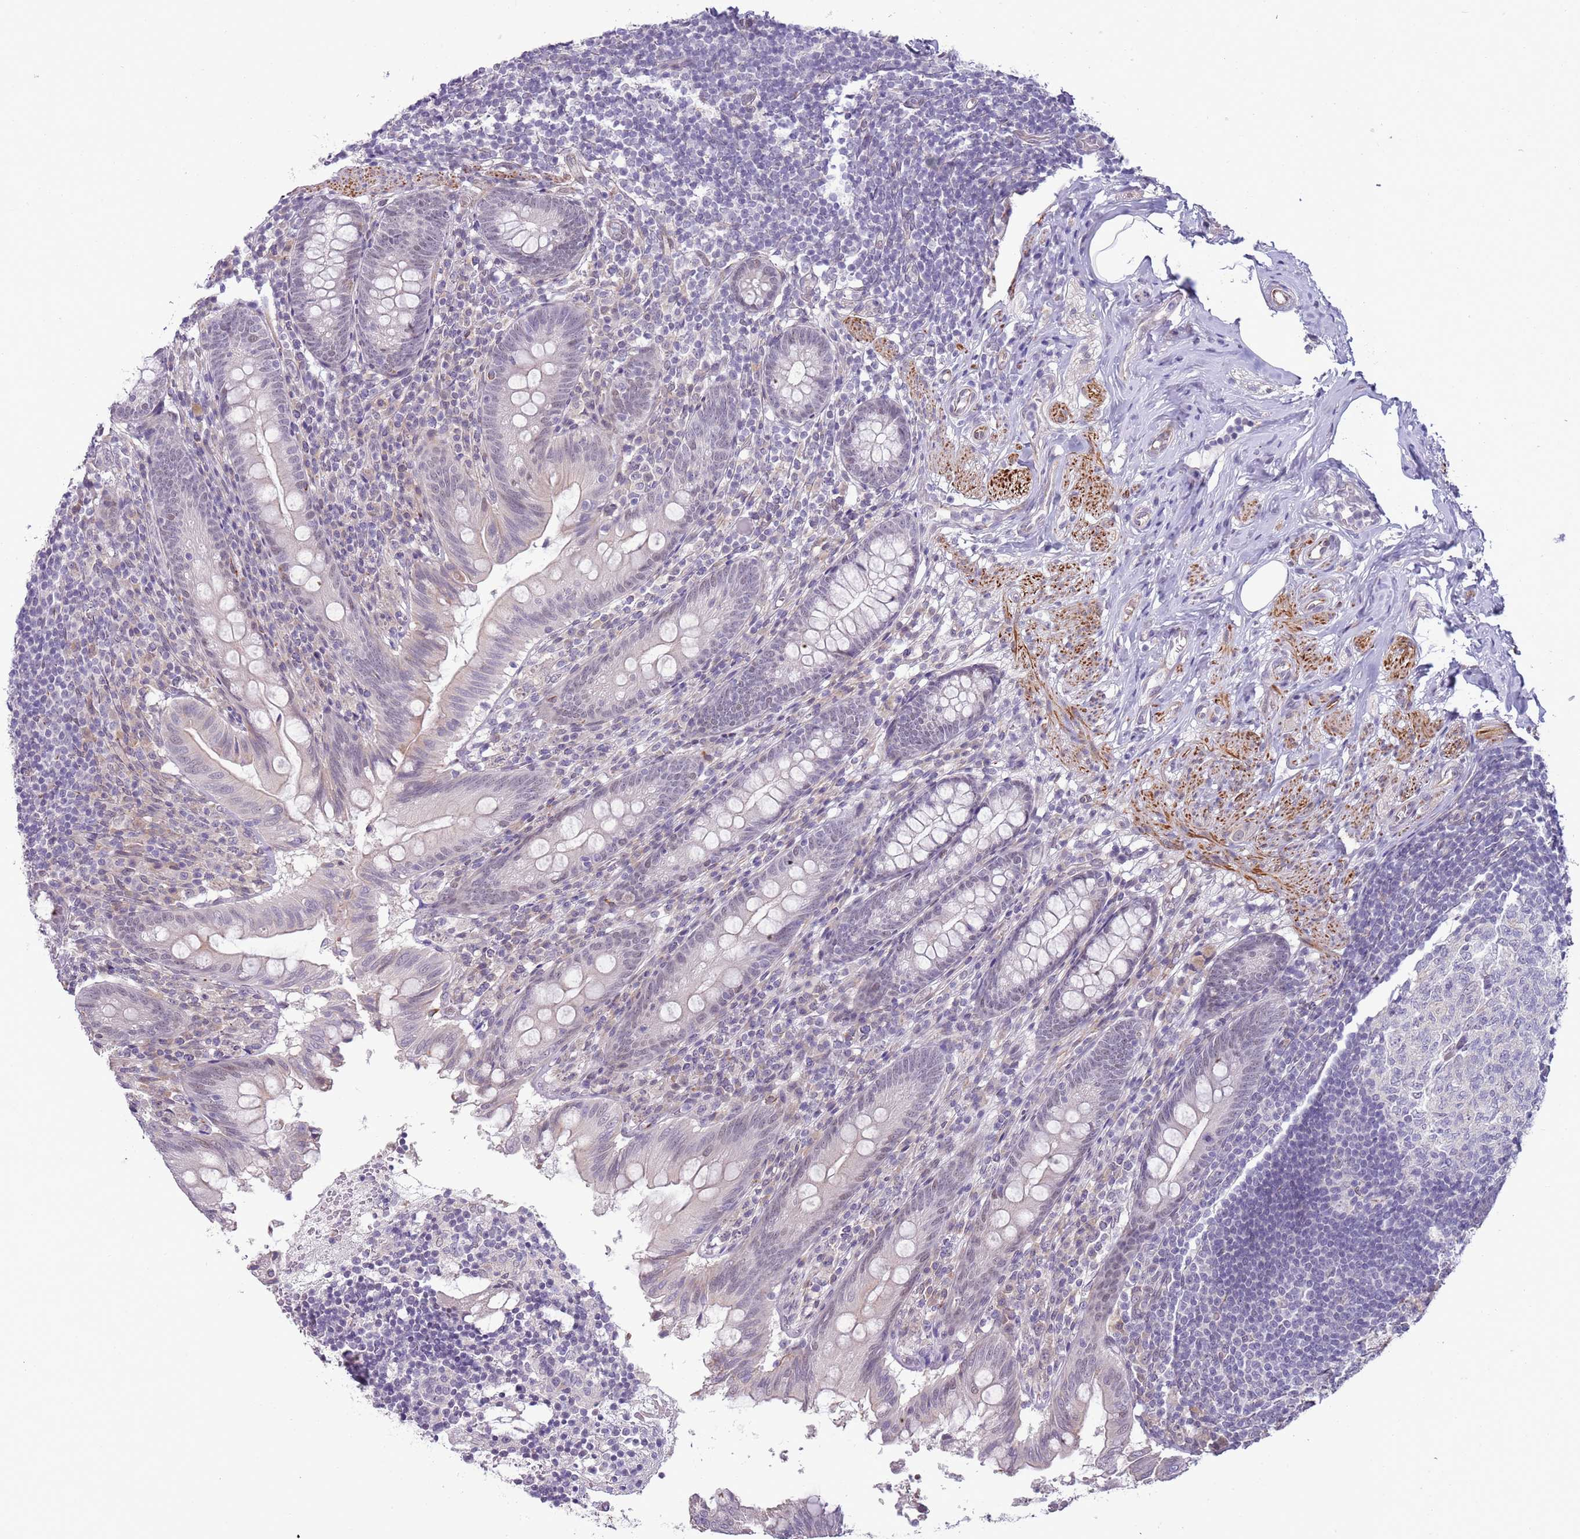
{"staining": {"intensity": "negative", "quantity": "none", "location": "none"}, "tissue": "appendix", "cell_type": "Glandular cells", "image_type": "normal", "snomed": [{"axis": "morphology", "description": "Normal tissue, NOS"}, {"axis": "topography", "description": "Appendix"}], "caption": "The micrograph shows no staining of glandular cells in benign appendix. (Stains: DAB (3,3'-diaminobenzidine) immunohistochemistry (IHC) with hematoxylin counter stain, Microscopy: brightfield microscopy at high magnification).", "gene": "ENSG00000271254", "patient": {"sex": "male", "age": 55}}